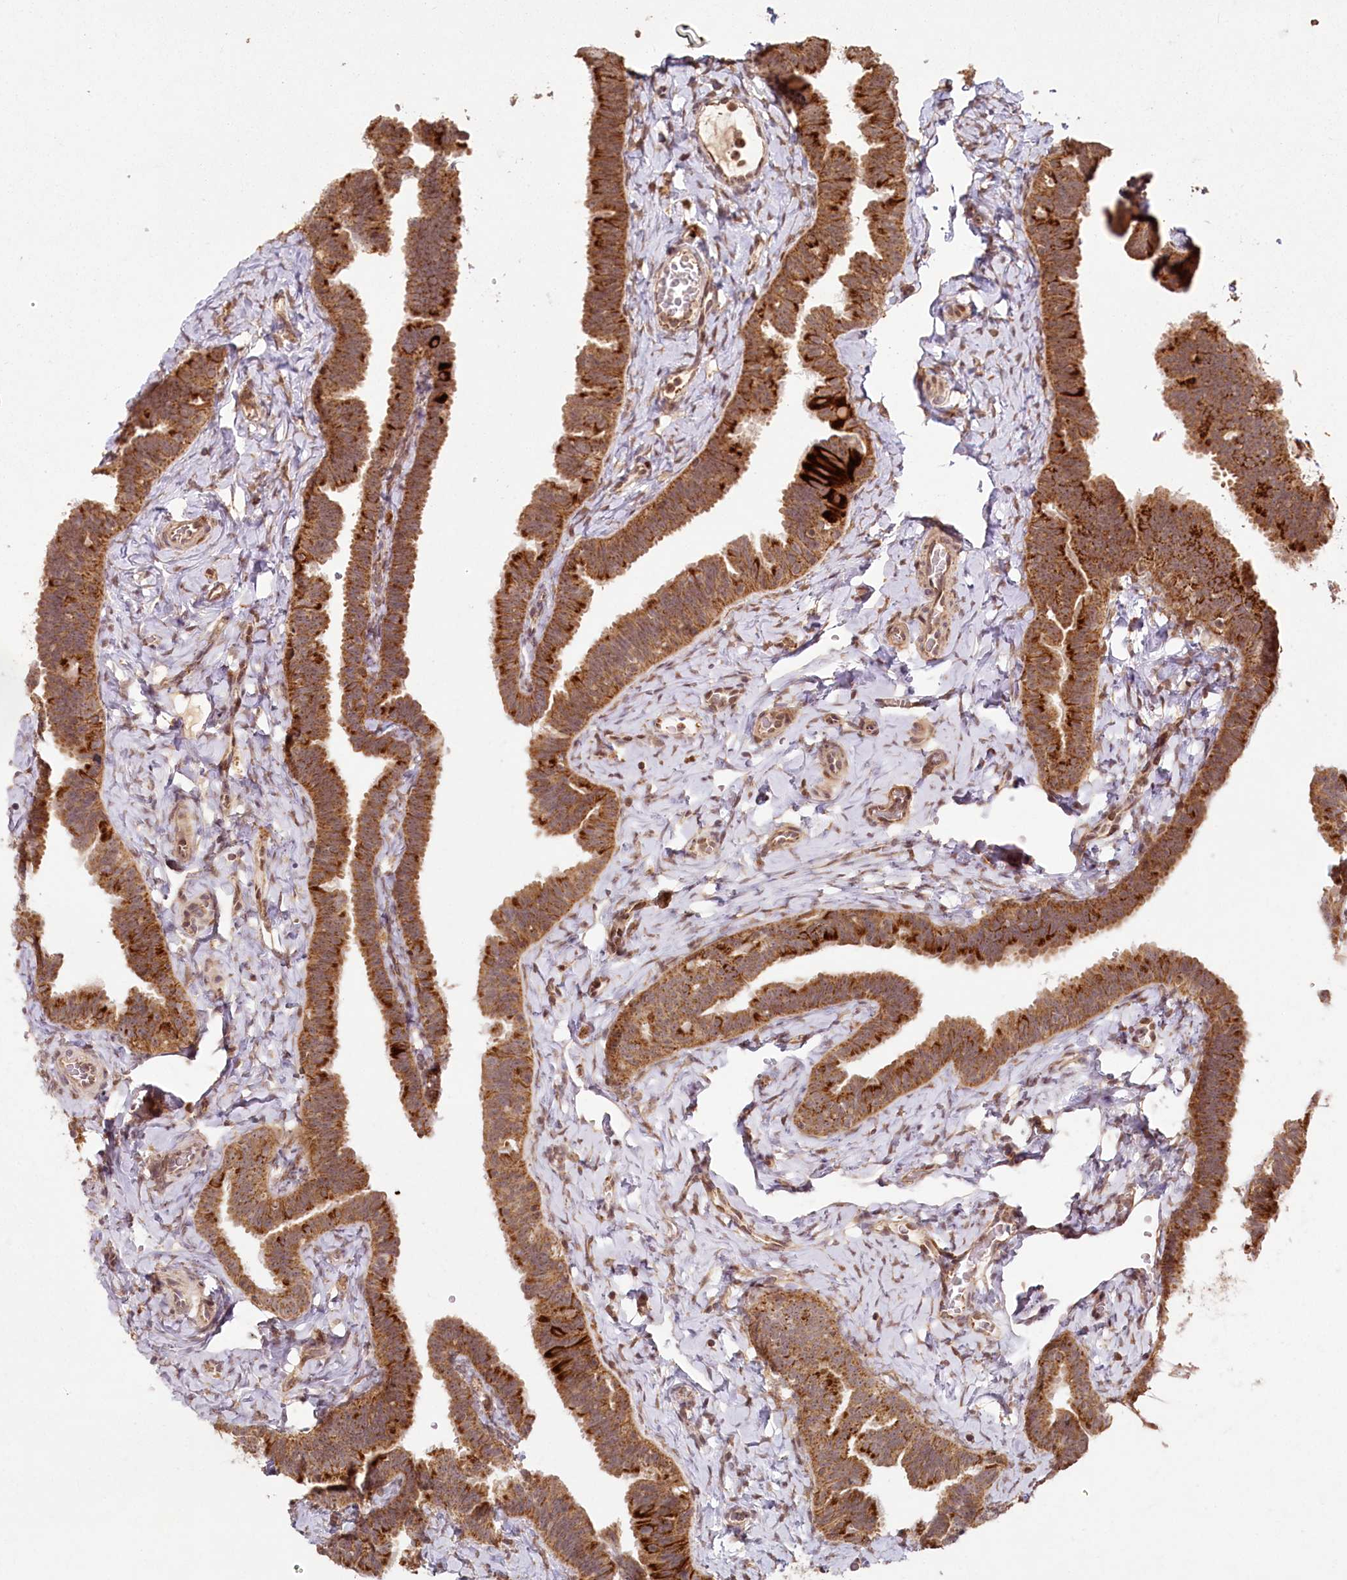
{"staining": {"intensity": "moderate", "quantity": ">75%", "location": "cytoplasmic/membranous"}, "tissue": "fallopian tube", "cell_type": "Glandular cells", "image_type": "normal", "snomed": [{"axis": "morphology", "description": "Normal tissue, NOS"}, {"axis": "topography", "description": "Fallopian tube"}], "caption": "Approximately >75% of glandular cells in unremarkable fallopian tube exhibit moderate cytoplasmic/membranous protein expression as visualized by brown immunohistochemical staining.", "gene": "MICU1", "patient": {"sex": "female", "age": 65}}